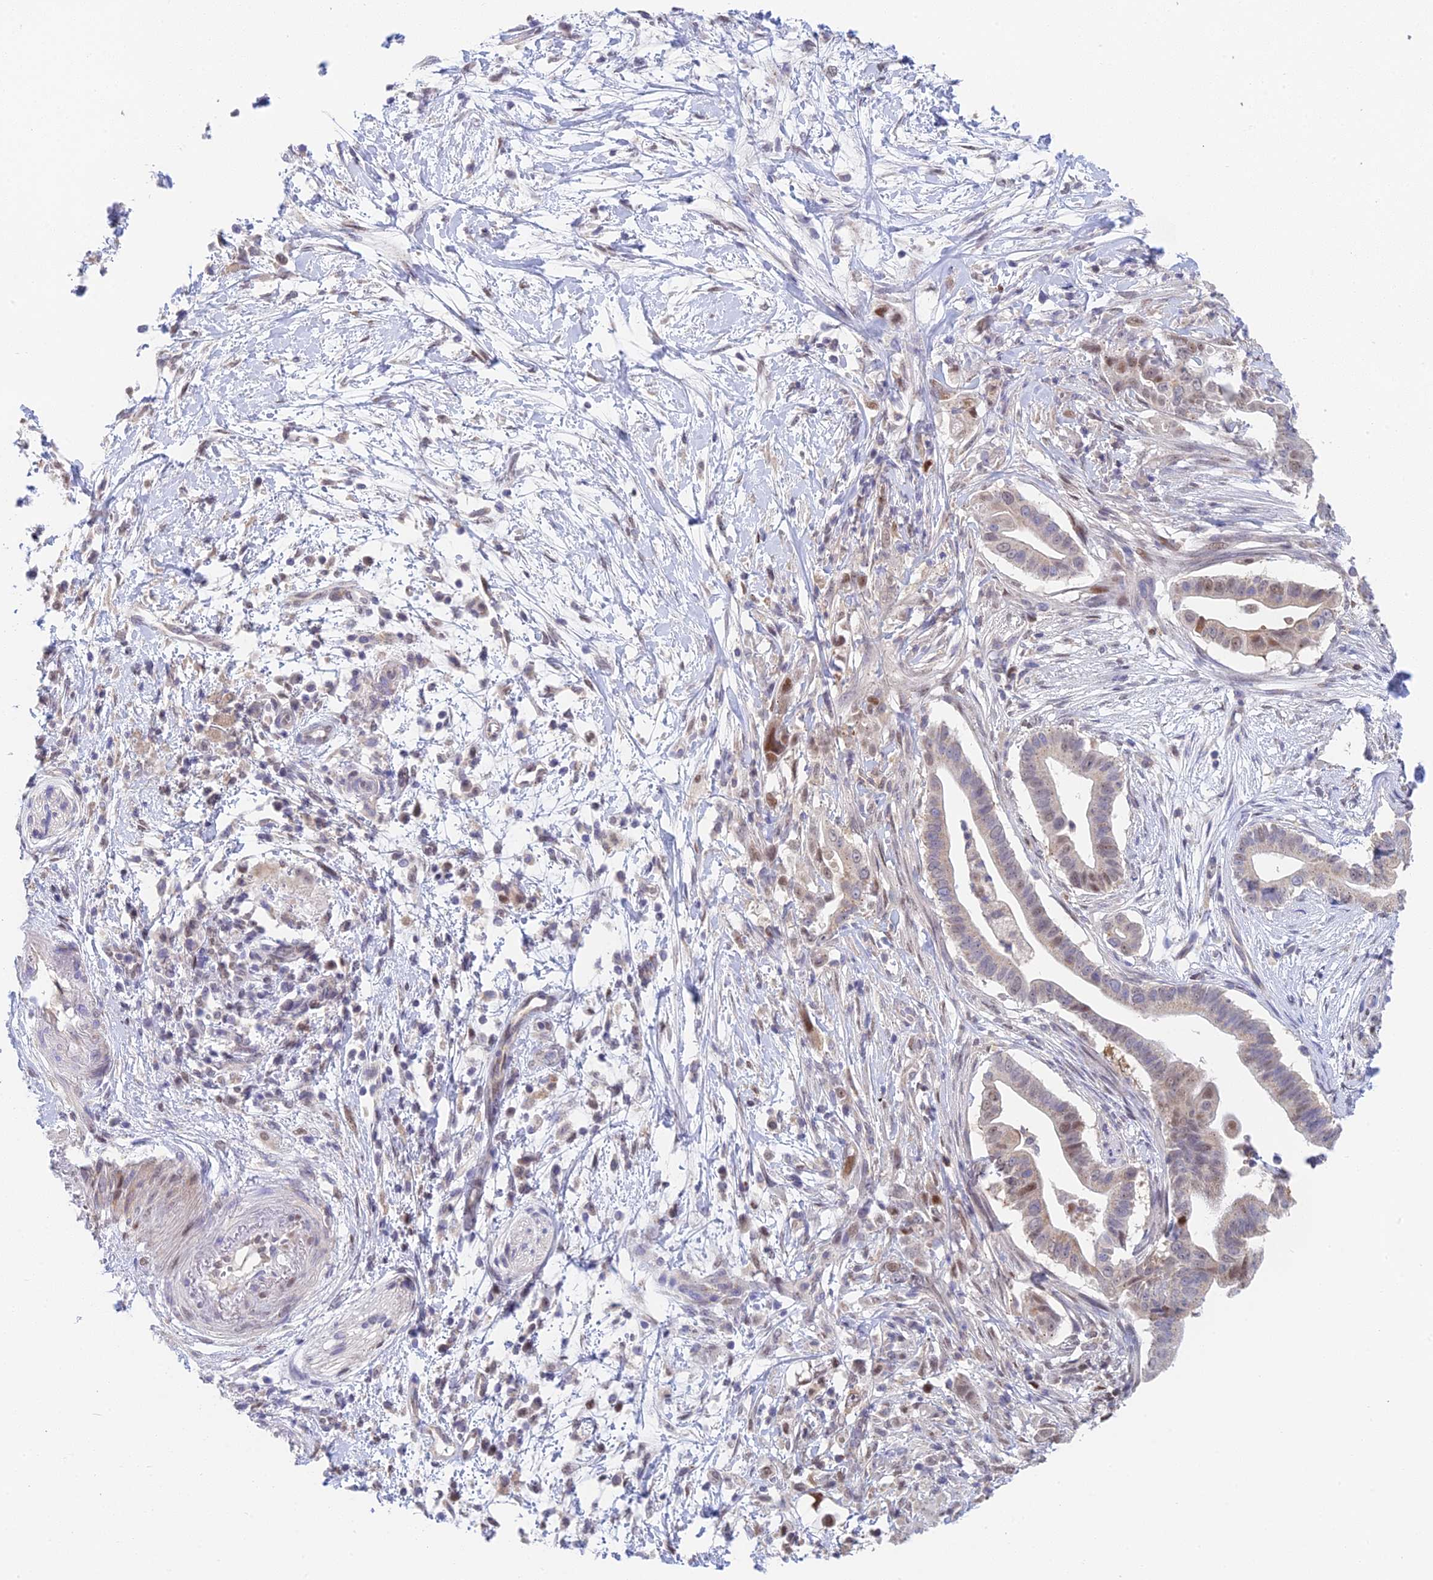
{"staining": {"intensity": "weak", "quantity": "25%-75%", "location": "cytoplasmic/membranous,nuclear"}, "tissue": "pancreatic cancer", "cell_type": "Tumor cells", "image_type": "cancer", "snomed": [{"axis": "morphology", "description": "Adenocarcinoma, NOS"}, {"axis": "topography", "description": "Pancreas"}], "caption": "Pancreatic adenocarcinoma stained with IHC exhibits weak cytoplasmic/membranous and nuclear staining in approximately 25%-75% of tumor cells.", "gene": "MRPL17", "patient": {"sex": "male", "age": 68}}